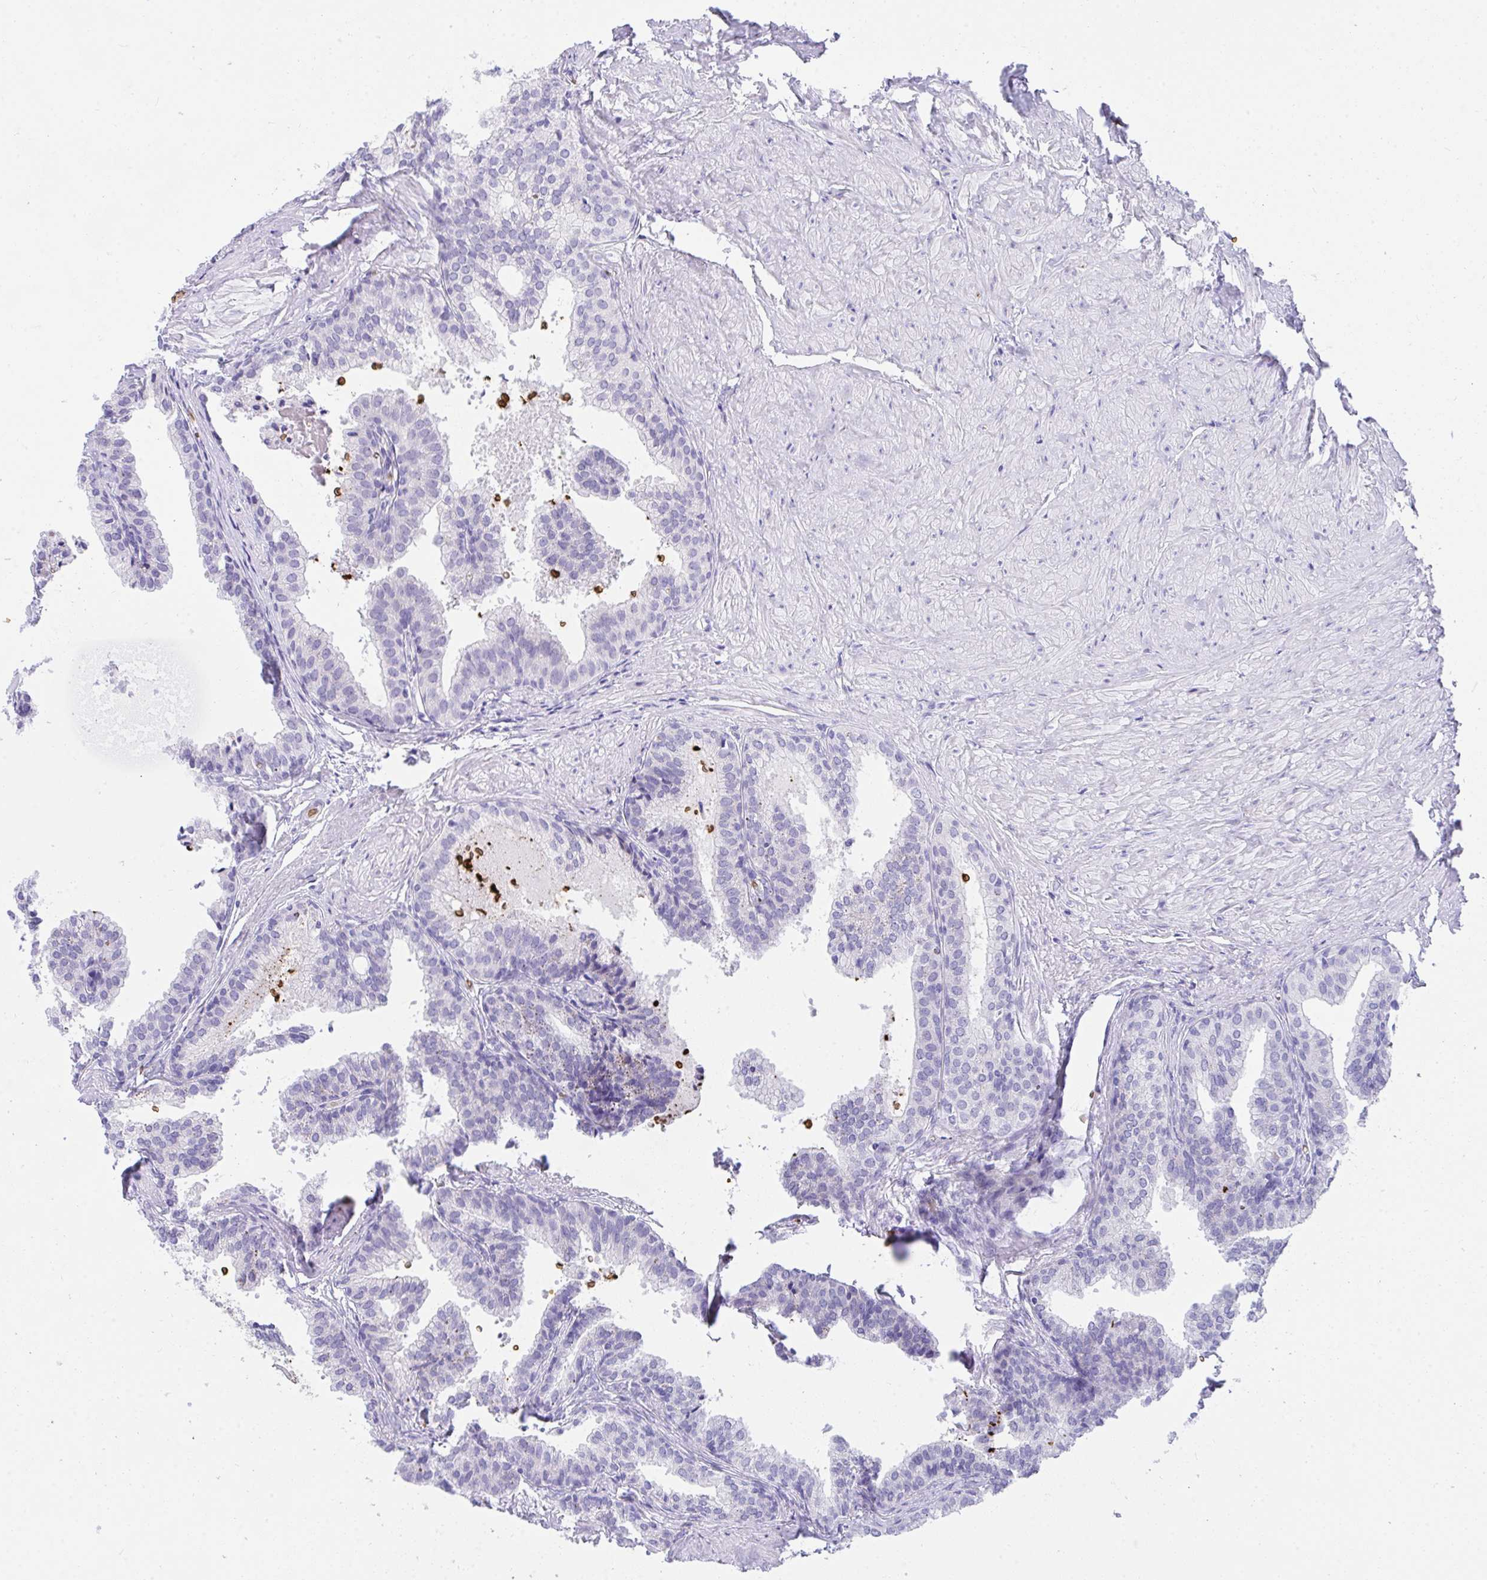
{"staining": {"intensity": "negative", "quantity": "none", "location": "none"}, "tissue": "prostate", "cell_type": "Glandular cells", "image_type": "normal", "snomed": [{"axis": "morphology", "description": "Normal tissue, NOS"}, {"axis": "topography", "description": "Prostate"}, {"axis": "topography", "description": "Peripheral nerve tissue"}], "caption": "An IHC micrograph of benign prostate is shown. There is no staining in glandular cells of prostate.", "gene": "ANK1", "patient": {"sex": "male", "age": 55}}